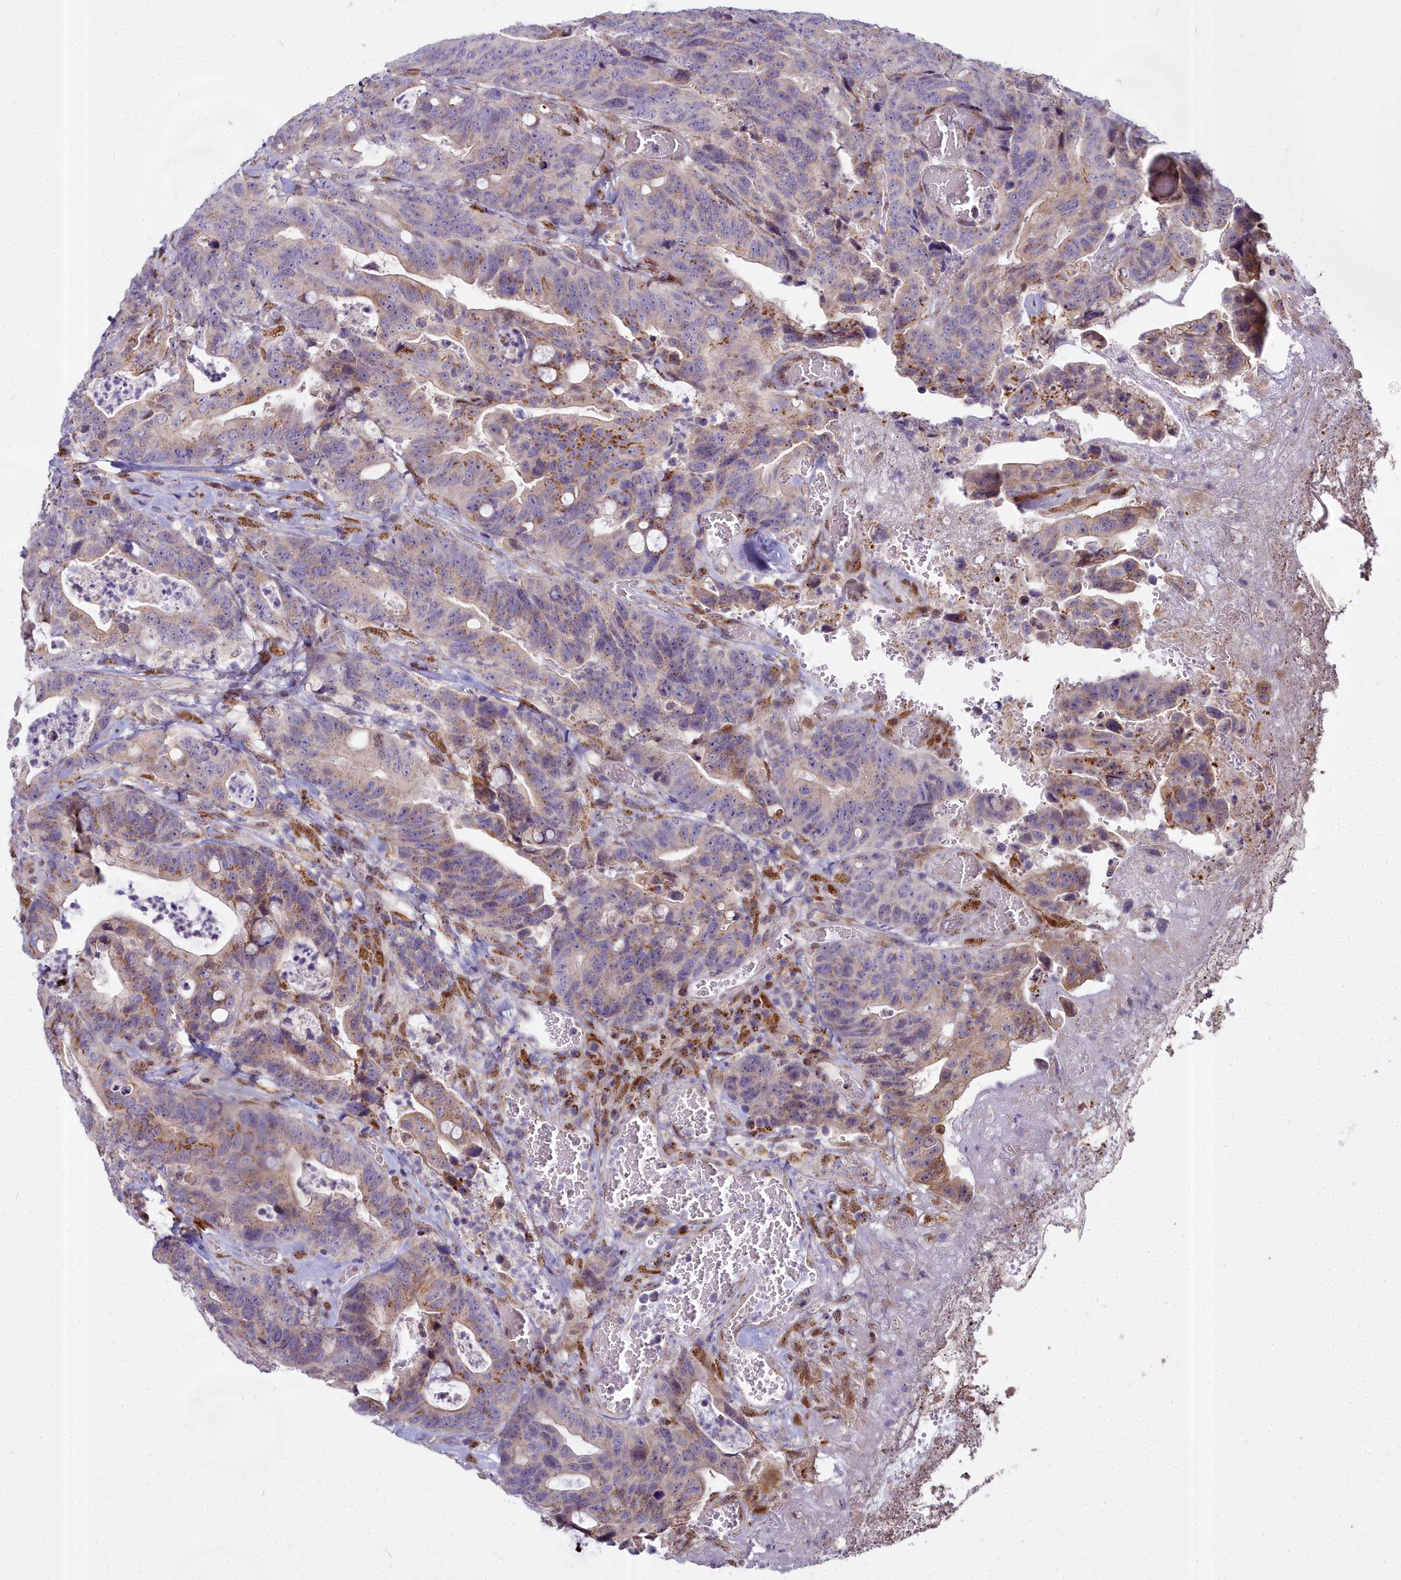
{"staining": {"intensity": "moderate", "quantity": "<25%", "location": "cytoplasmic/membranous"}, "tissue": "colorectal cancer", "cell_type": "Tumor cells", "image_type": "cancer", "snomed": [{"axis": "morphology", "description": "Adenocarcinoma, NOS"}, {"axis": "topography", "description": "Colon"}], "caption": "Protein staining by IHC reveals moderate cytoplasmic/membranous staining in about <25% of tumor cells in colorectal cancer (adenocarcinoma).", "gene": "WDPCP", "patient": {"sex": "female", "age": 82}}